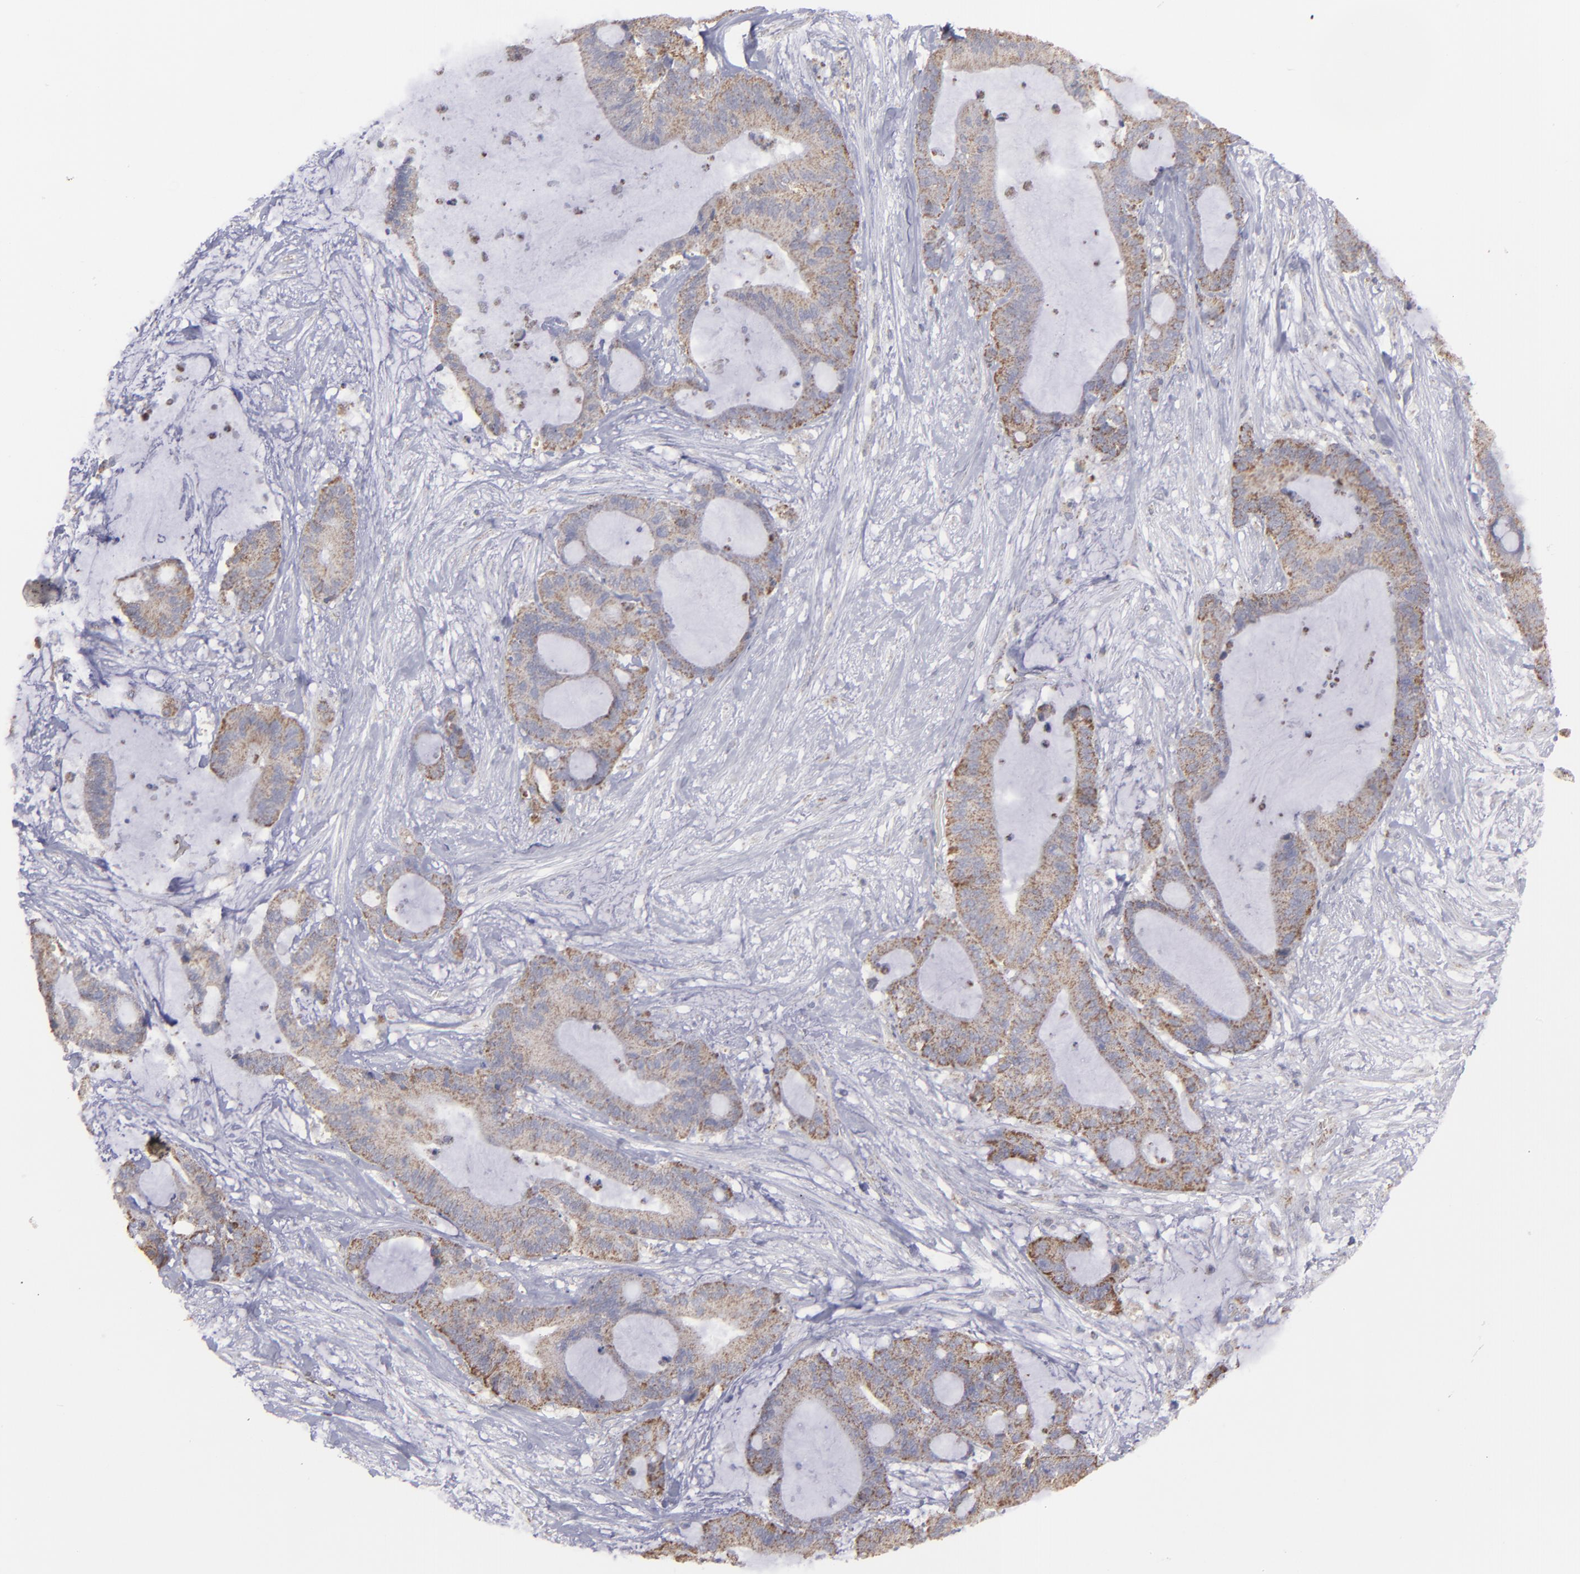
{"staining": {"intensity": "moderate", "quantity": ">75%", "location": "cytoplasmic/membranous"}, "tissue": "liver cancer", "cell_type": "Tumor cells", "image_type": "cancer", "snomed": [{"axis": "morphology", "description": "Cholangiocarcinoma"}, {"axis": "topography", "description": "Liver"}], "caption": "Immunohistochemical staining of liver cancer reveals medium levels of moderate cytoplasmic/membranous staining in approximately >75% of tumor cells. (IHC, brightfield microscopy, high magnification).", "gene": "MYOM2", "patient": {"sex": "female", "age": 73}}